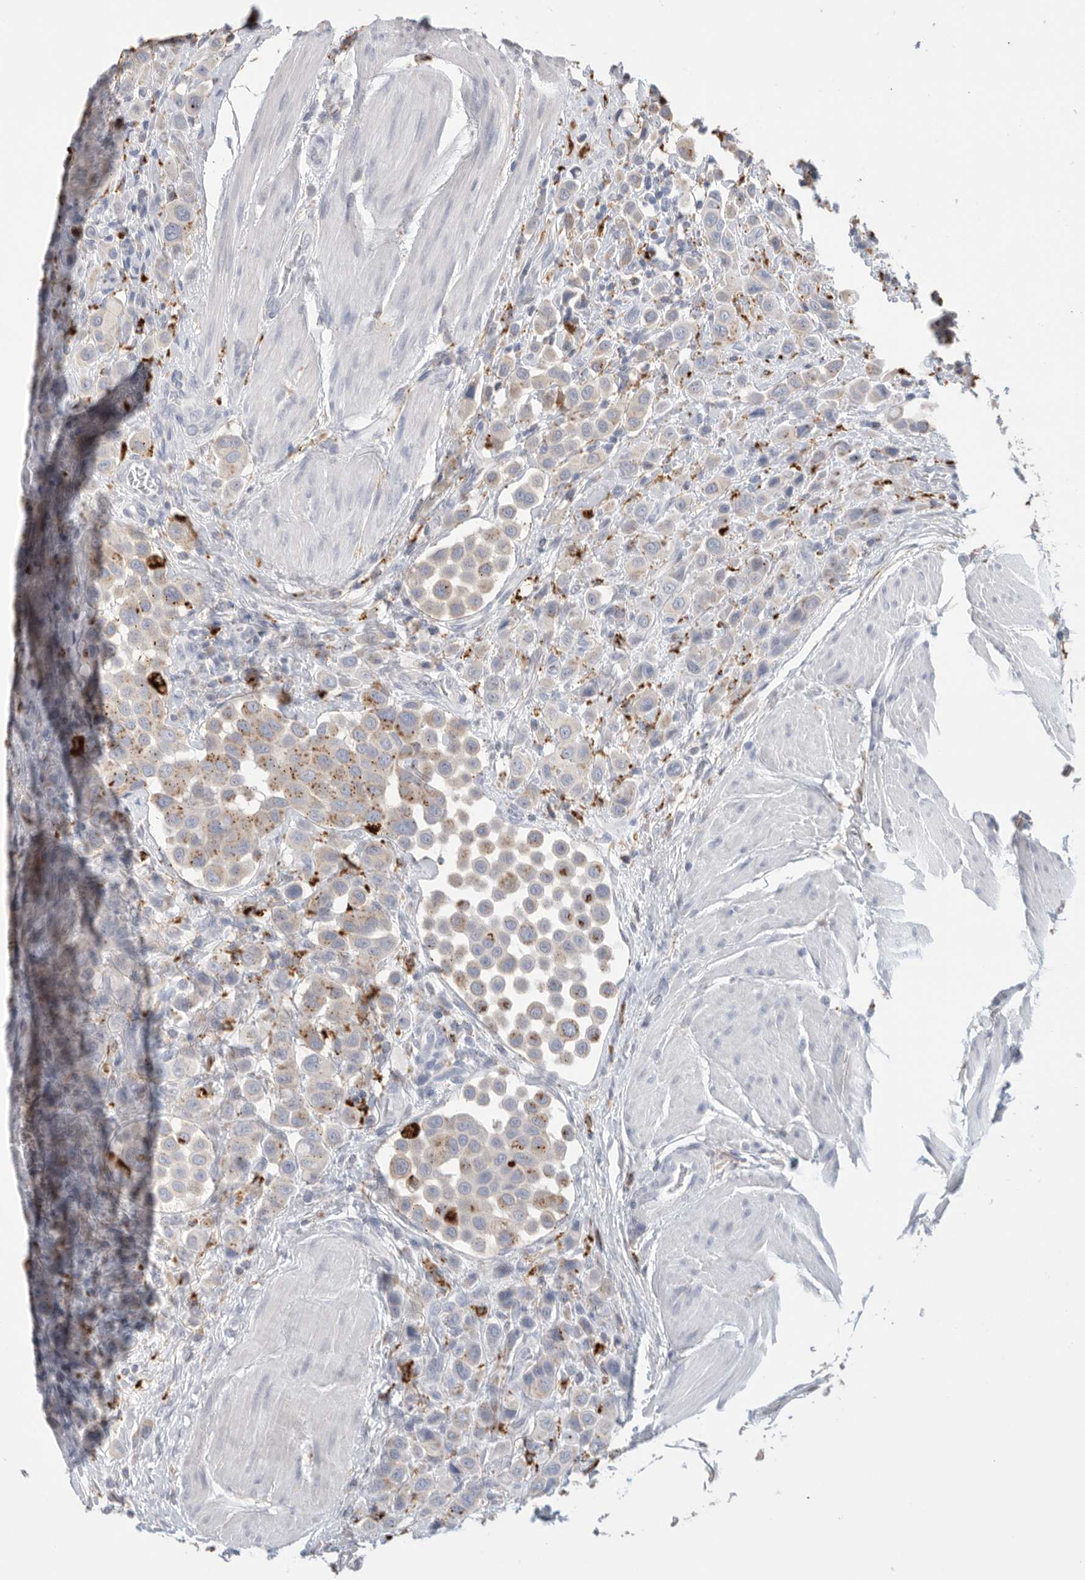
{"staining": {"intensity": "moderate", "quantity": "25%-75%", "location": "cytoplasmic/membranous"}, "tissue": "urothelial cancer", "cell_type": "Tumor cells", "image_type": "cancer", "snomed": [{"axis": "morphology", "description": "Urothelial carcinoma, High grade"}, {"axis": "topography", "description": "Urinary bladder"}], "caption": "Immunohistochemistry (DAB) staining of urothelial cancer exhibits moderate cytoplasmic/membranous protein staining in about 25%-75% of tumor cells.", "gene": "GGH", "patient": {"sex": "male", "age": 50}}